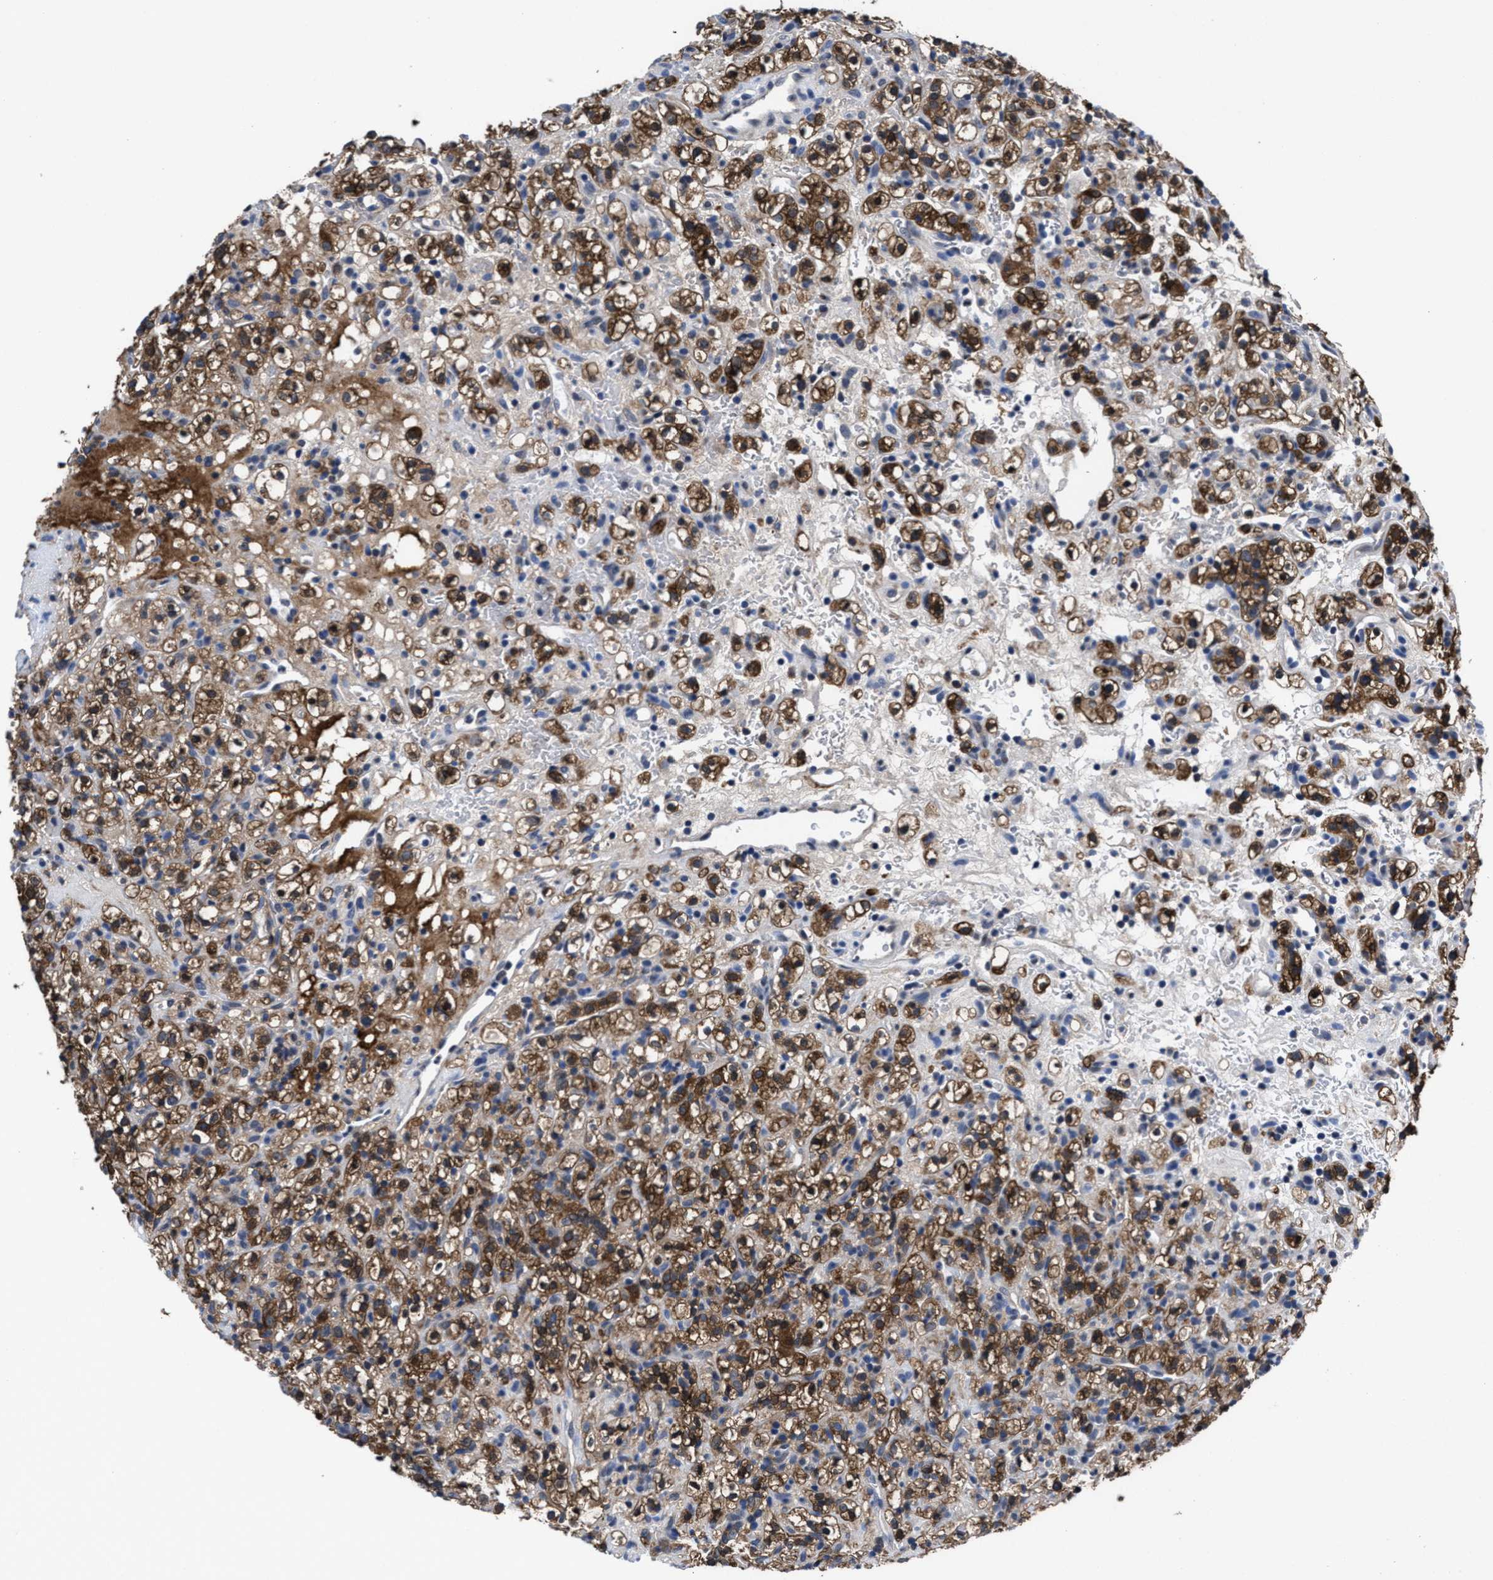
{"staining": {"intensity": "moderate", "quantity": ">75%", "location": "cytoplasmic/membranous"}, "tissue": "renal cancer", "cell_type": "Tumor cells", "image_type": "cancer", "snomed": [{"axis": "morphology", "description": "Normal tissue, NOS"}, {"axis": "morphology", "description": "Adenocarcinoma, NOS"}, {"axis": "topography", "description": "Kidney"}], "caption": "Renal adenocarcinoma stained with a brown dye shows moderate cytoplasmic/membranous positive staining in about >75% of tumor cells.", "gene": "ACLY", "patient": {"sex": "female", "age": 72}}